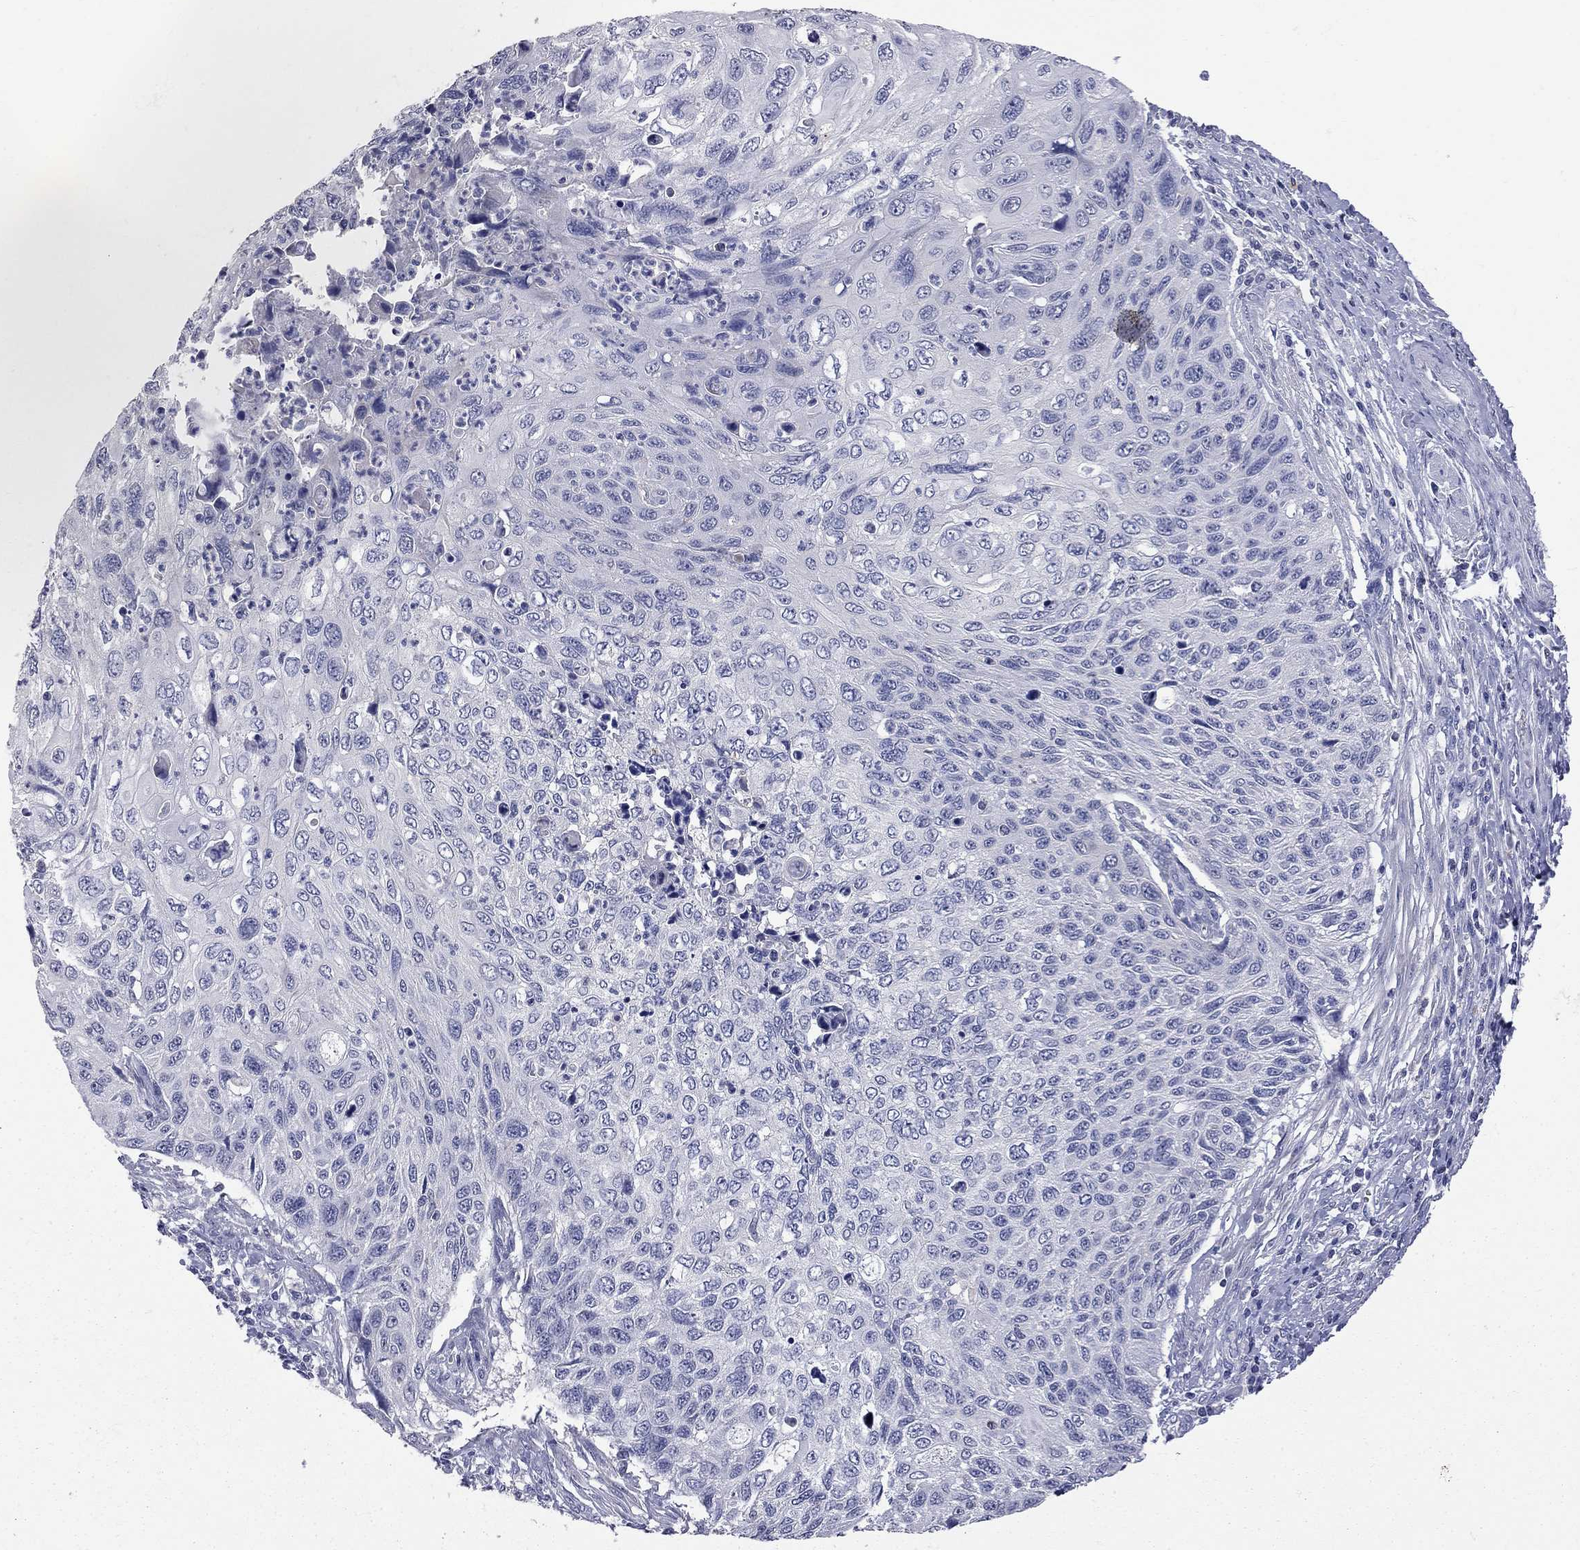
{"staining": {"intensity": "negative", "quantity": "none", "location": "none"}, "tissue": "cervical cancer", "cell_type": "Tumor cells", "image_type": "cancer", "snomed": [{"axis": "morphology", "description": "Squamous cell carcinoma, NOS"}, {"axis": "topography", "description": "Cervix"}], "caption": "This is a photomicrograph of immunohistochemistry staining of squamous cell carcinoma (cervical), which shows no staining in tumor cells. The staining was performed using DAB to visualize the protein expression in brown, while the nuclei were stained in blue with hematoxylin (Magnification: 20x).", "gene": "FAM221B", "patient": {"sex": "female", "age": 70}}